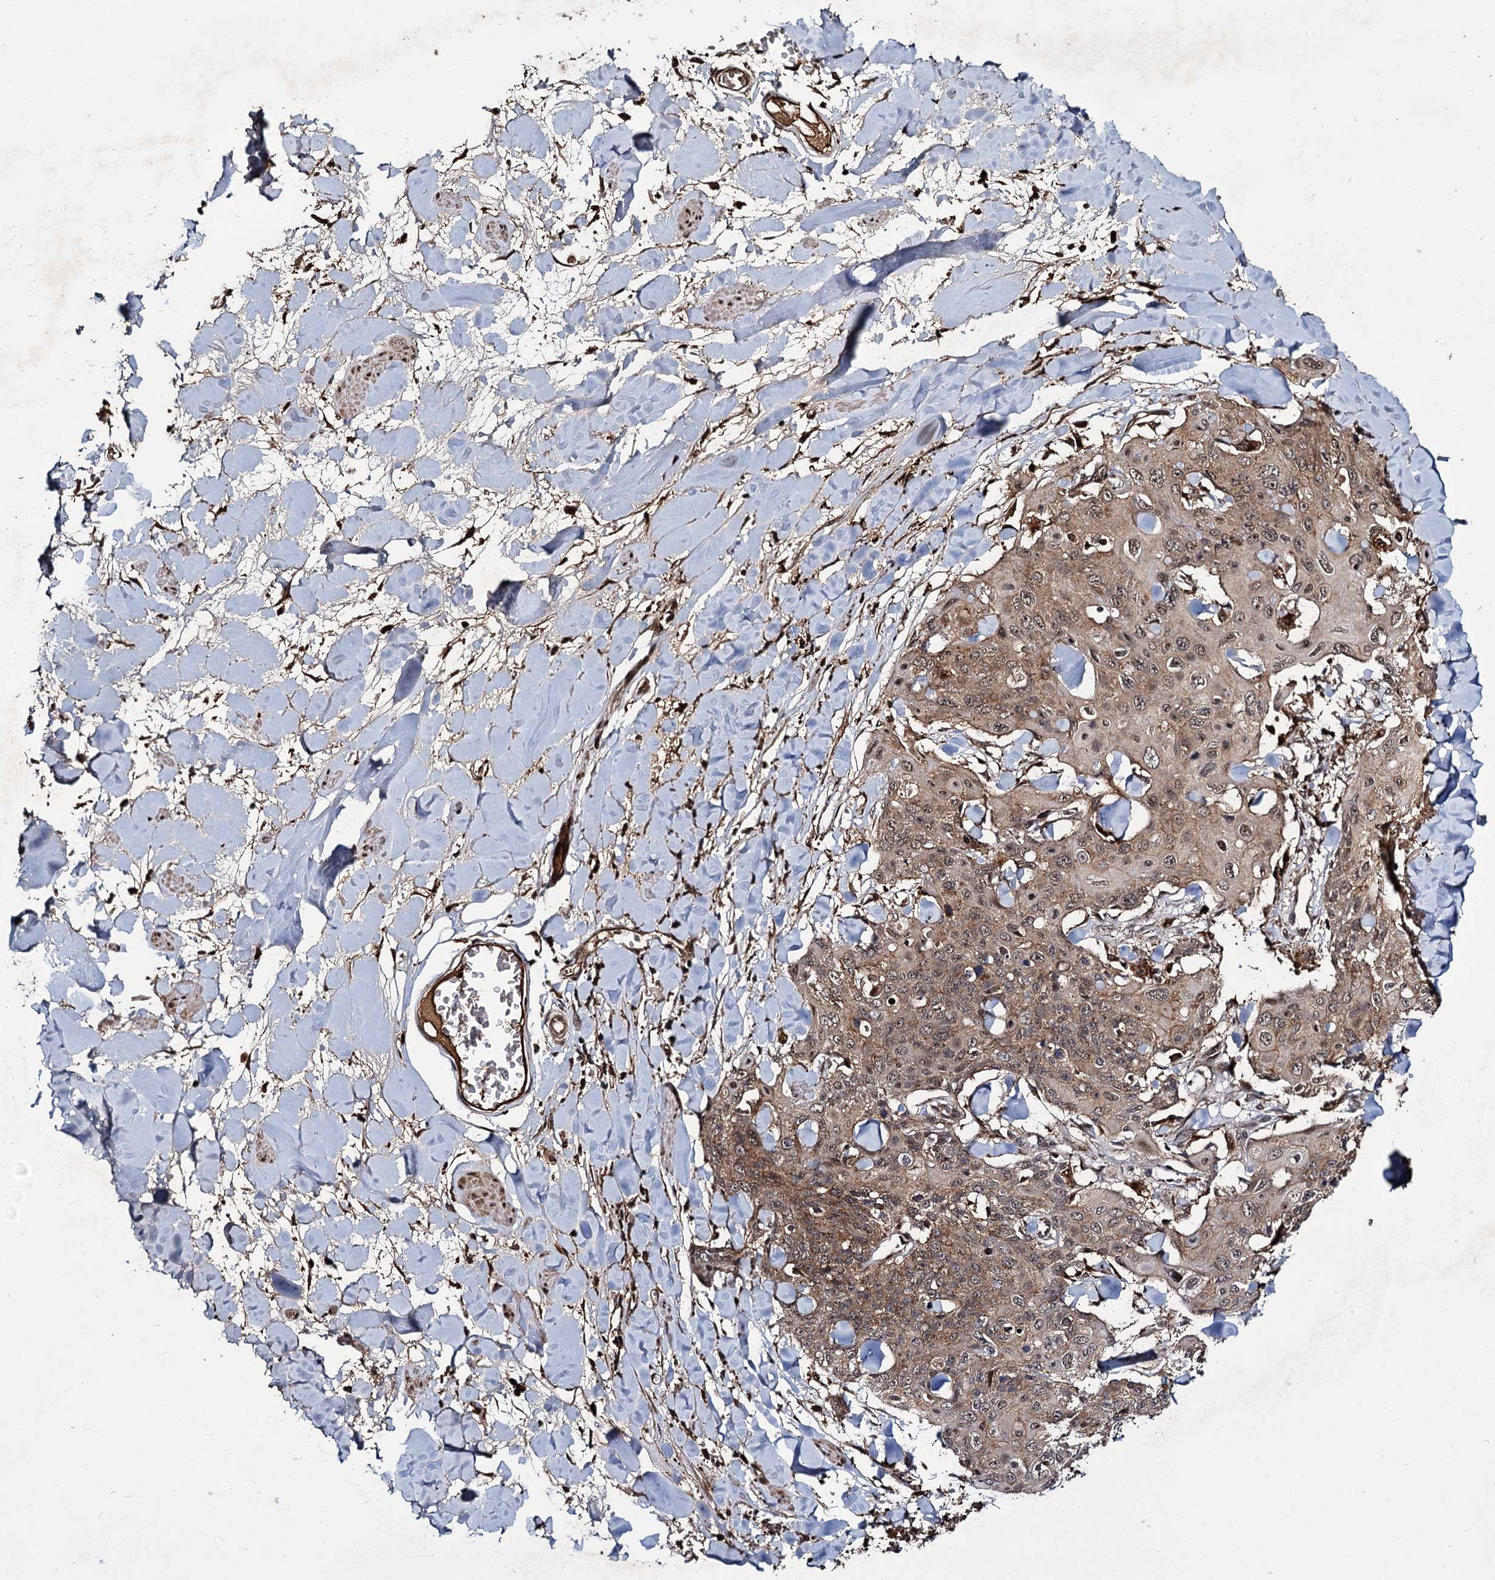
{"staining": {"intensity": "moderate", "quantity": ">75%", "location": "cytoplasmic/membranous,nuclear"}, "tissue": "skin cancer", "cell_type": "Tumor cells", "image_type": "cancer", "snomed": [{"axis": "morphology", "description": "Squamous cell carcinoma, NOS"}, {"axis": "topography", "description": "Skin"}, {"axis": "topography", "description": "Vulva"}], "caption": "This histopathology image shows immunohistochemistry (IHC) staining of squamous cell carcinoma (skin), with medium moderate cytoplasmic/membranous and nuclear expression in about >75% of tumor cells.", "gene": "CEP192", "patient": {"sex": "female", "age": 85}}